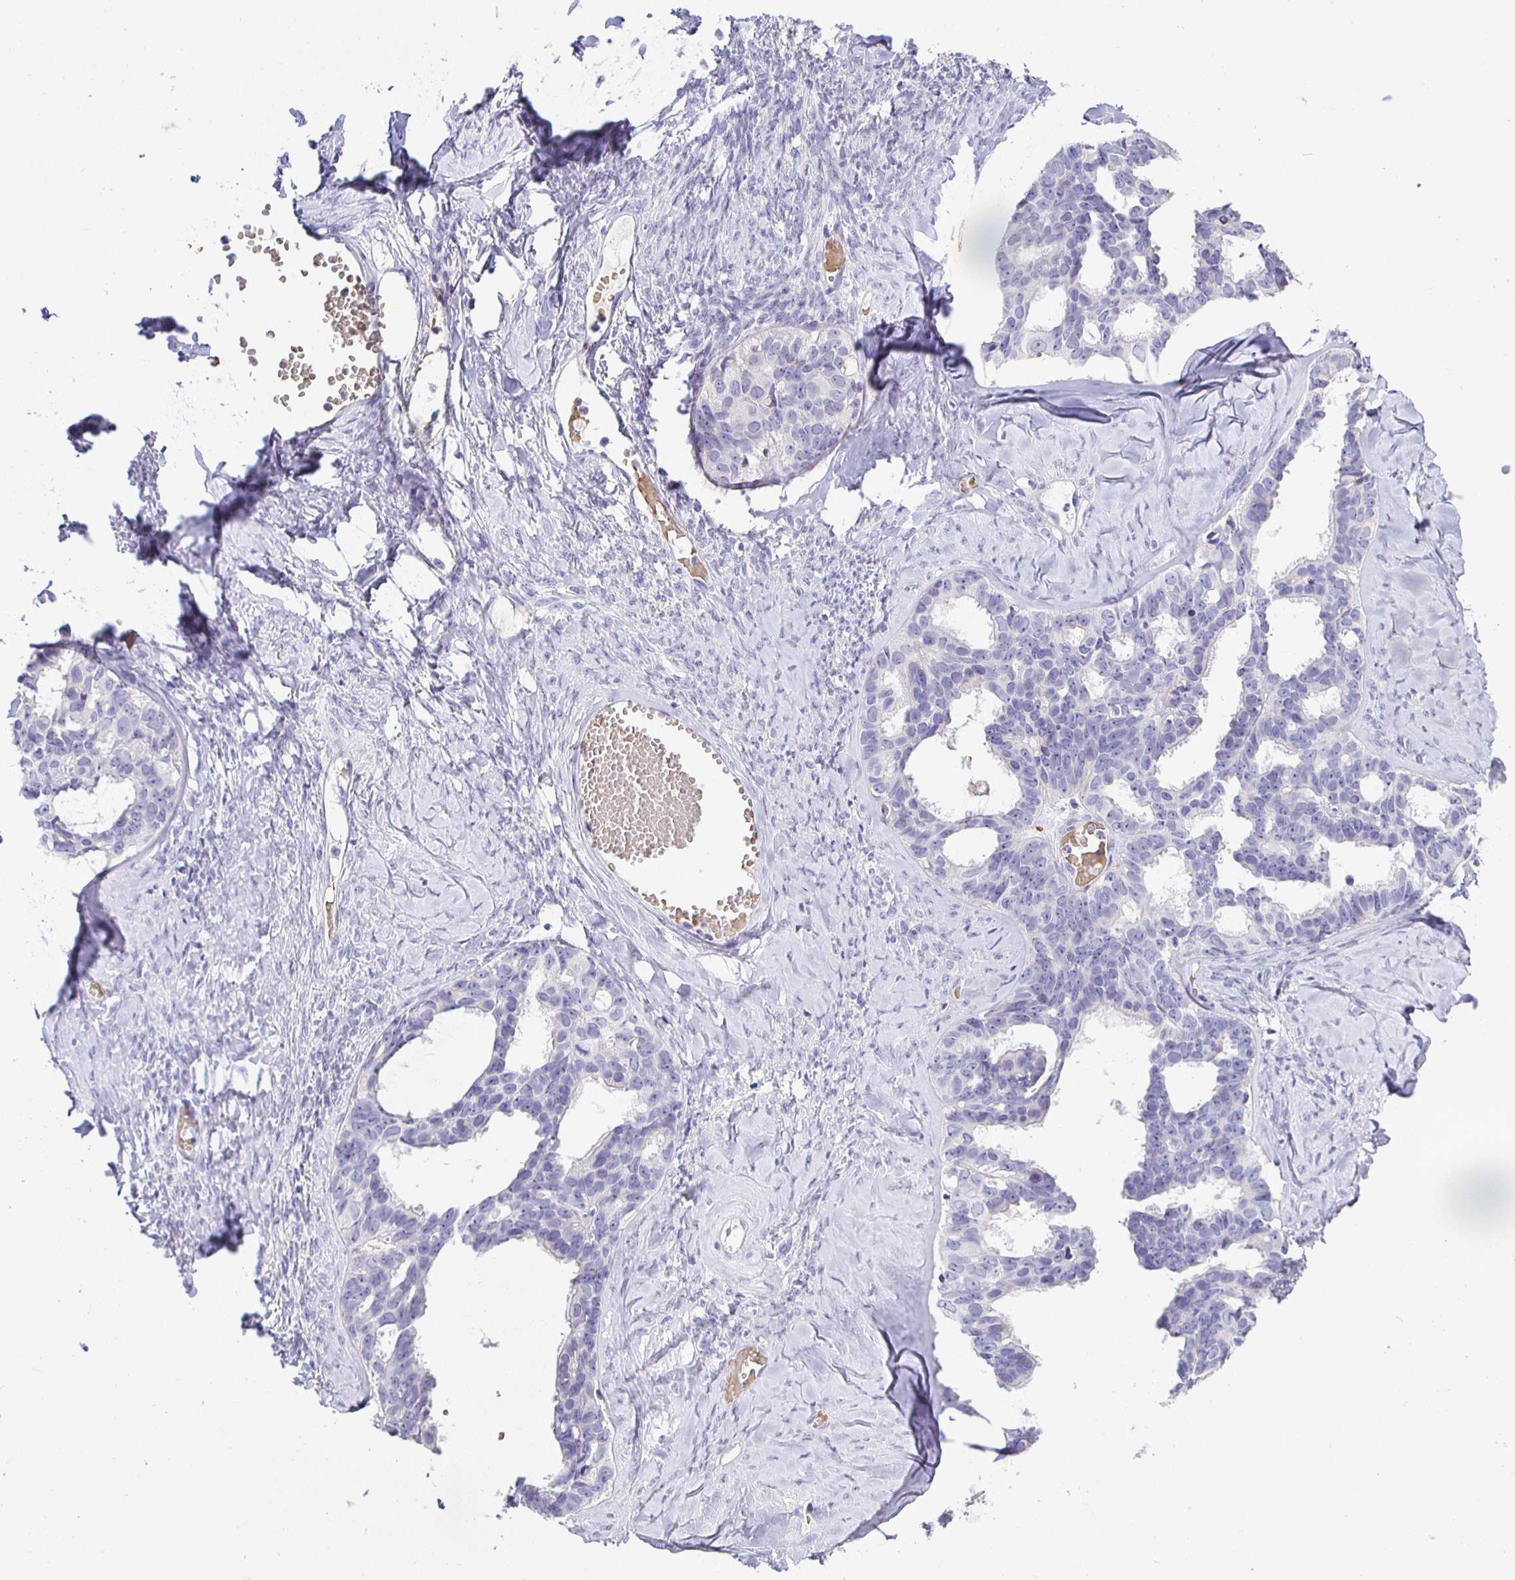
{"staining": {"intensity": "negative", "quantity": "none", "location": "none"}, "tissue": "ovarian cancer", "cell_type": "Tumor cells", "image_type": "cancer", "snomed": [{"axis": "morphology", "description": "Cystadenocarcinoma, serous, NOS"}, {"axis": "topography", "description": "Ovary"}], "caption": "IHC histopathology image of neoplastic tissue: human serous cystadenocarcinoma (ovarian) stained with DAB displays no significant protein positivity in tumor cells.", "gene": "SIRPA", "patient": {"sex": "female", "age": 69}}